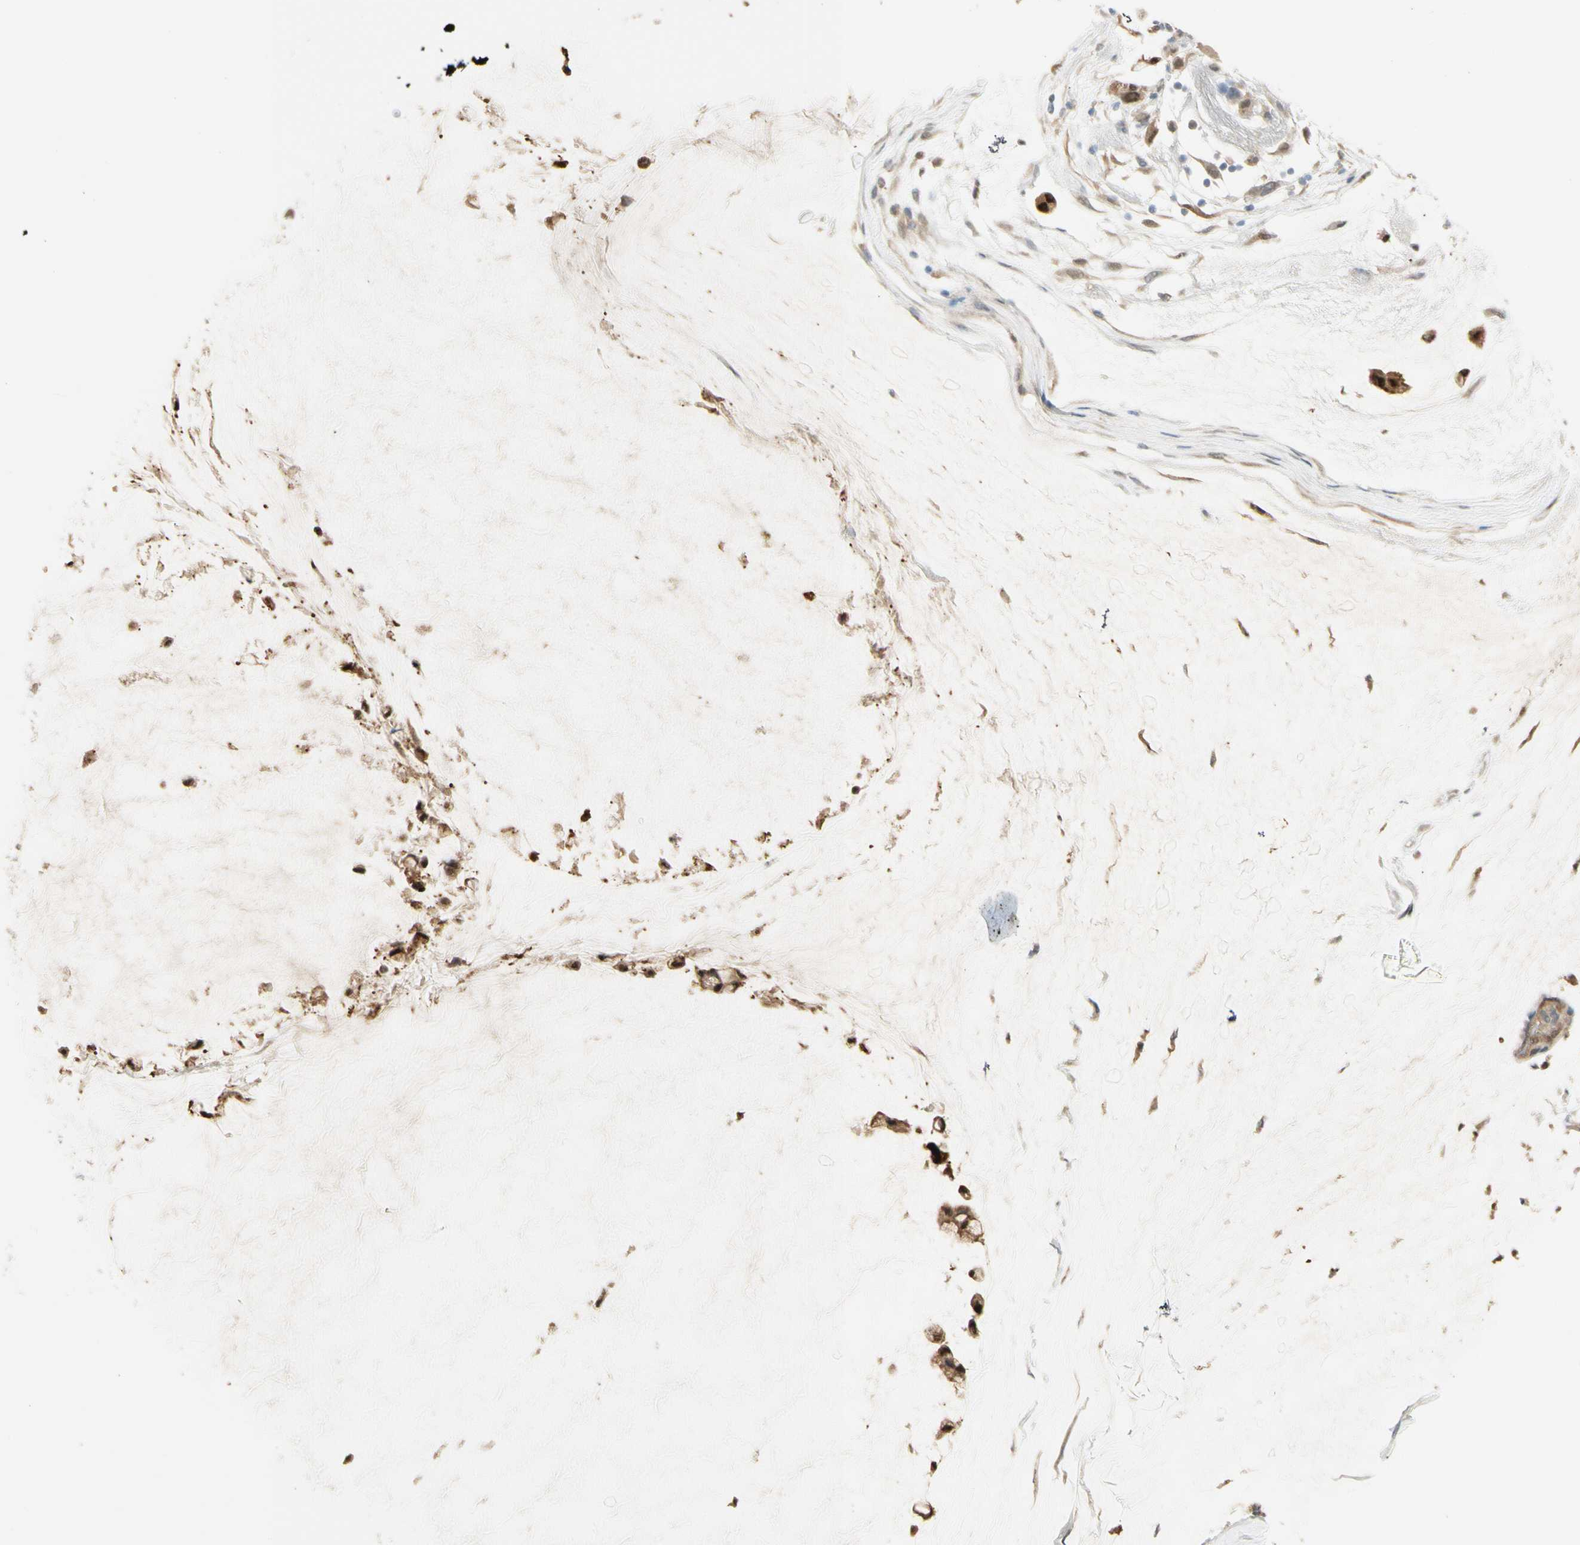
{"staining": {"intensity": "strong", "quantity": ">75%", "location": "cytoplasmic/membranous,nuclear"}, "tissue": "ovarian cancer", "cell_type": "Tumor cells", "image_type": "cancer", "snomed": [{"axis": "morphology", "description": "Cystadenocarcinoma, mucinous, NOS"}, {"axis": "topography", "description": "Ovary"}], "caption": "This image reveals ovarian cancer (mucinous cystadenocarcinoma) stained with immunohistochemistry to label a protein in brown. The cytoplasmic/membranous and nuclear of tumor cells show strong positivity for the protein. Nuclei are counter-stained blue.", "gene": "SERPINB6", "patient": {"sex": "female", "age": 39}}